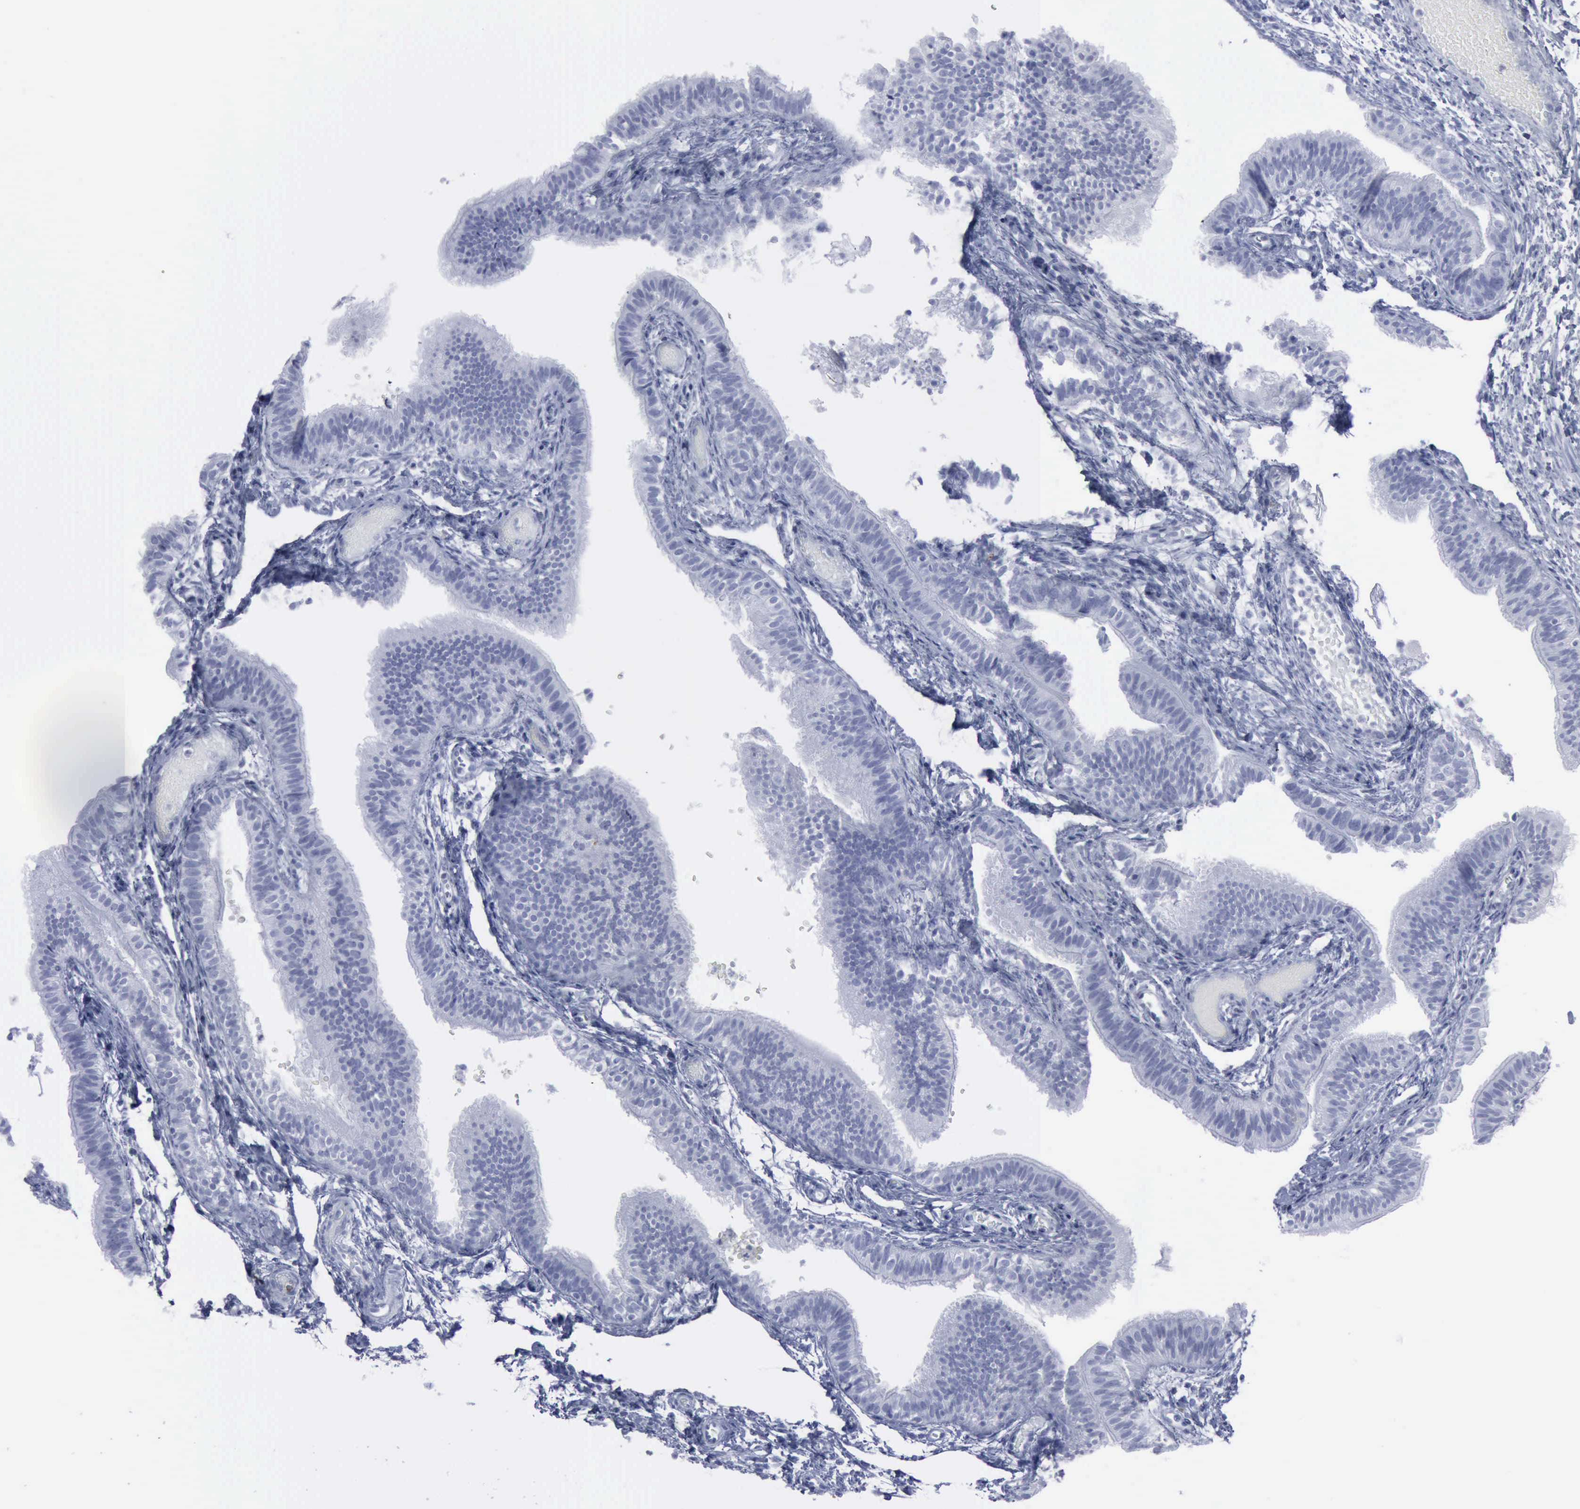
{"staining": {"intensity": "negative", "quantity": "none", "location": "none"}, "tissue": "fallopian tube", "cell_type": "Glandular cells", "image_type": "normal", "snomed": [{"axis": "morphology", "description": "Normal tissue, NOS"}, {"axis": "morphology", "description": "Dermoid, NOS"}, {"axis": "topography", "description": "Fallopian tube"}], "caption": "DAB (3,3'-diaminobenzidine) immunohistochemical staining of benign fallopian tube displays no significant positivity in glandular cells.", "gene": "VCAM1", "patient": {"sex": "female", "age": 33}}